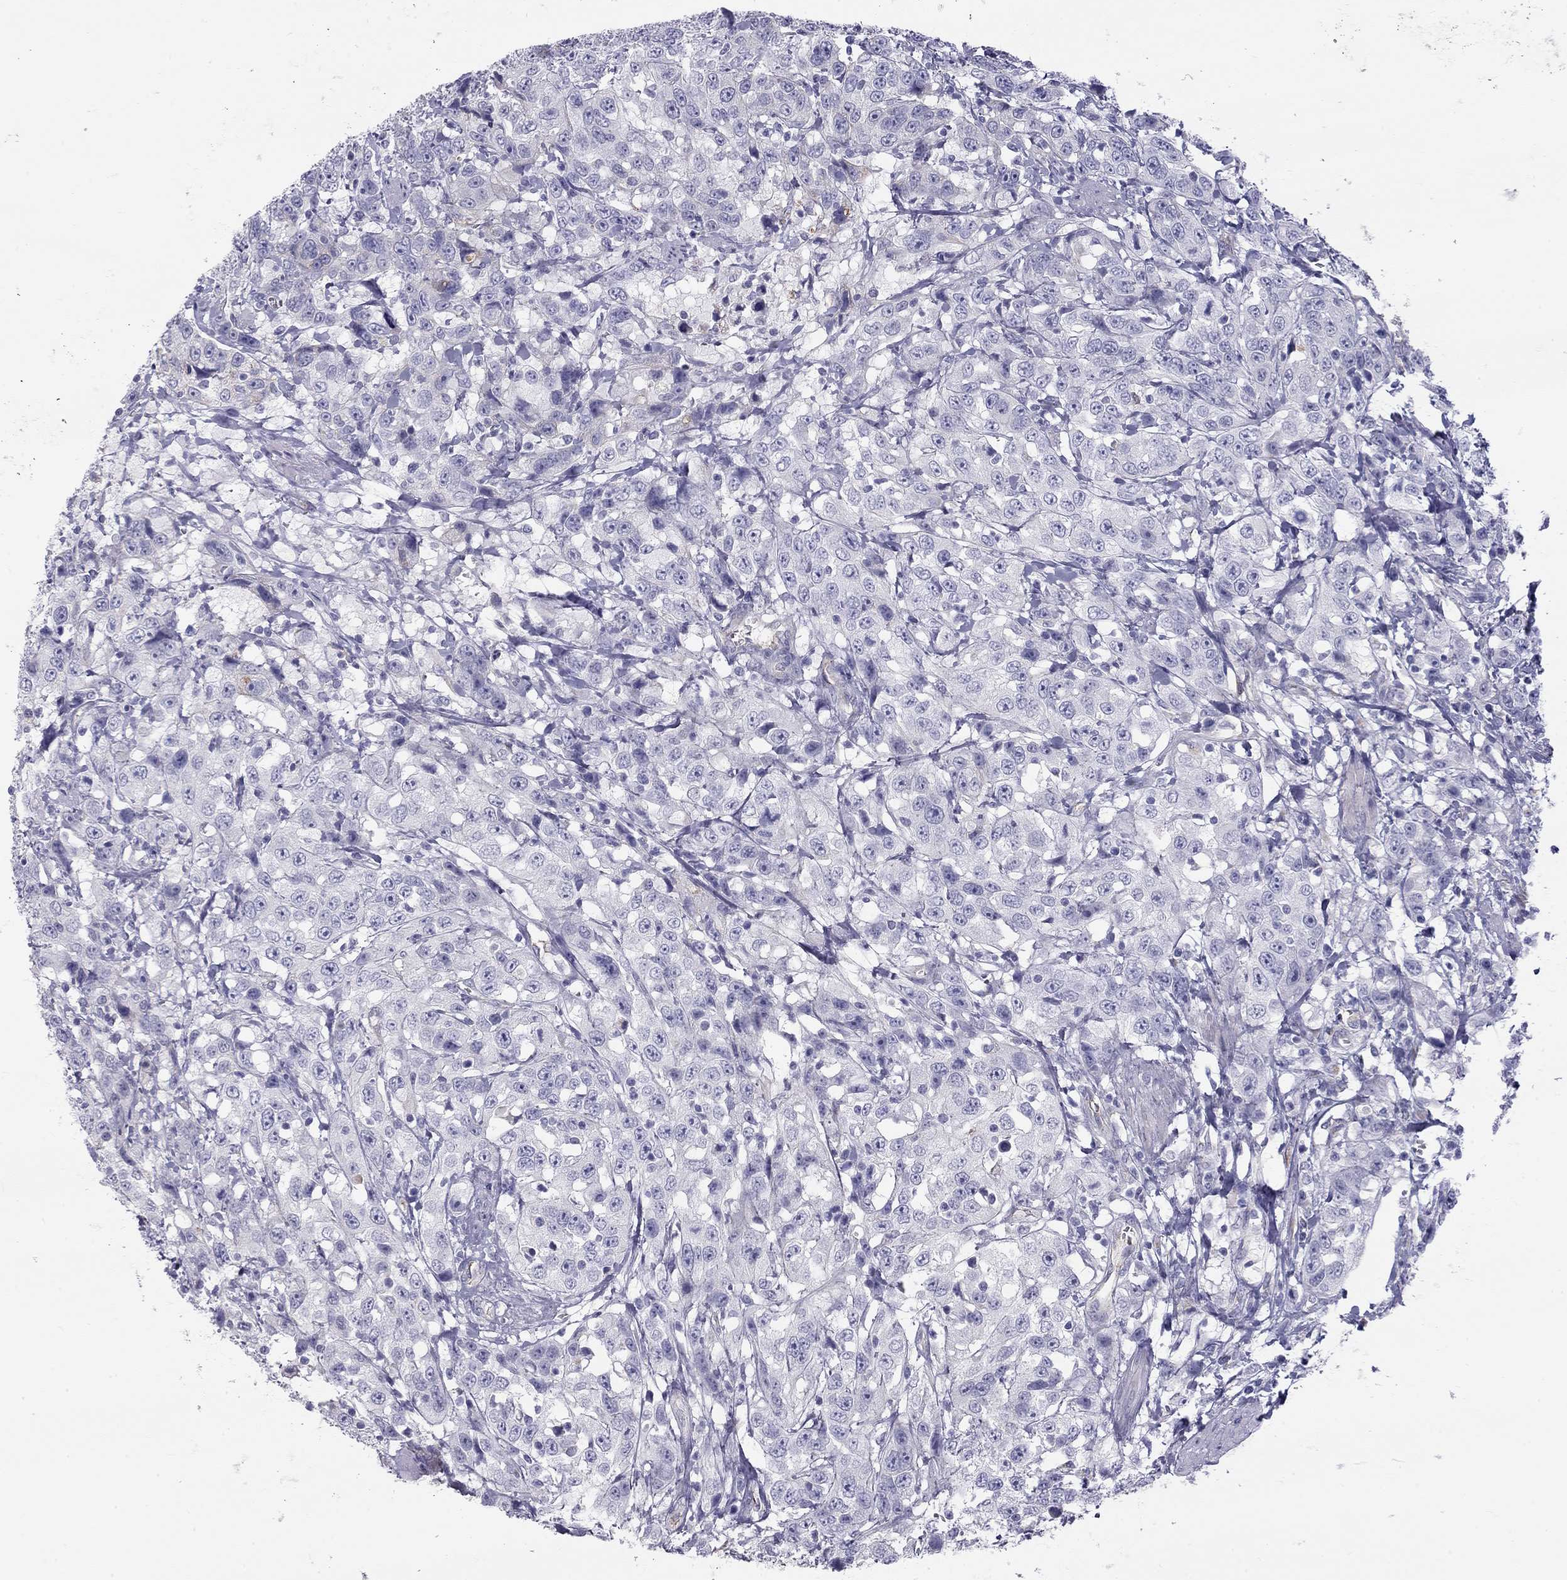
{"staining": {"intensity": "negative", "quantity": "none", "location": "none"}, "tissue": "urothelial cancer", "cell_type": "Tumor cells", "image_type": "cancer", "snomed": [{"axis": "morphology", "description": "Urothelial carcinoma, NOS"}, {"axis": "morphology", "description": "Urothelial carcinoma, High grade"}, {"axis": "topography", "description": "Urinary bladder"}], "caption": "Human urothelial carcinoma (high-grade) stained for a protein using immunohistochemistry (IHC) exhibits no staining in tumor cells.", "gene": "TDRD6", "patient": {"sex": "female", "age": 73}}